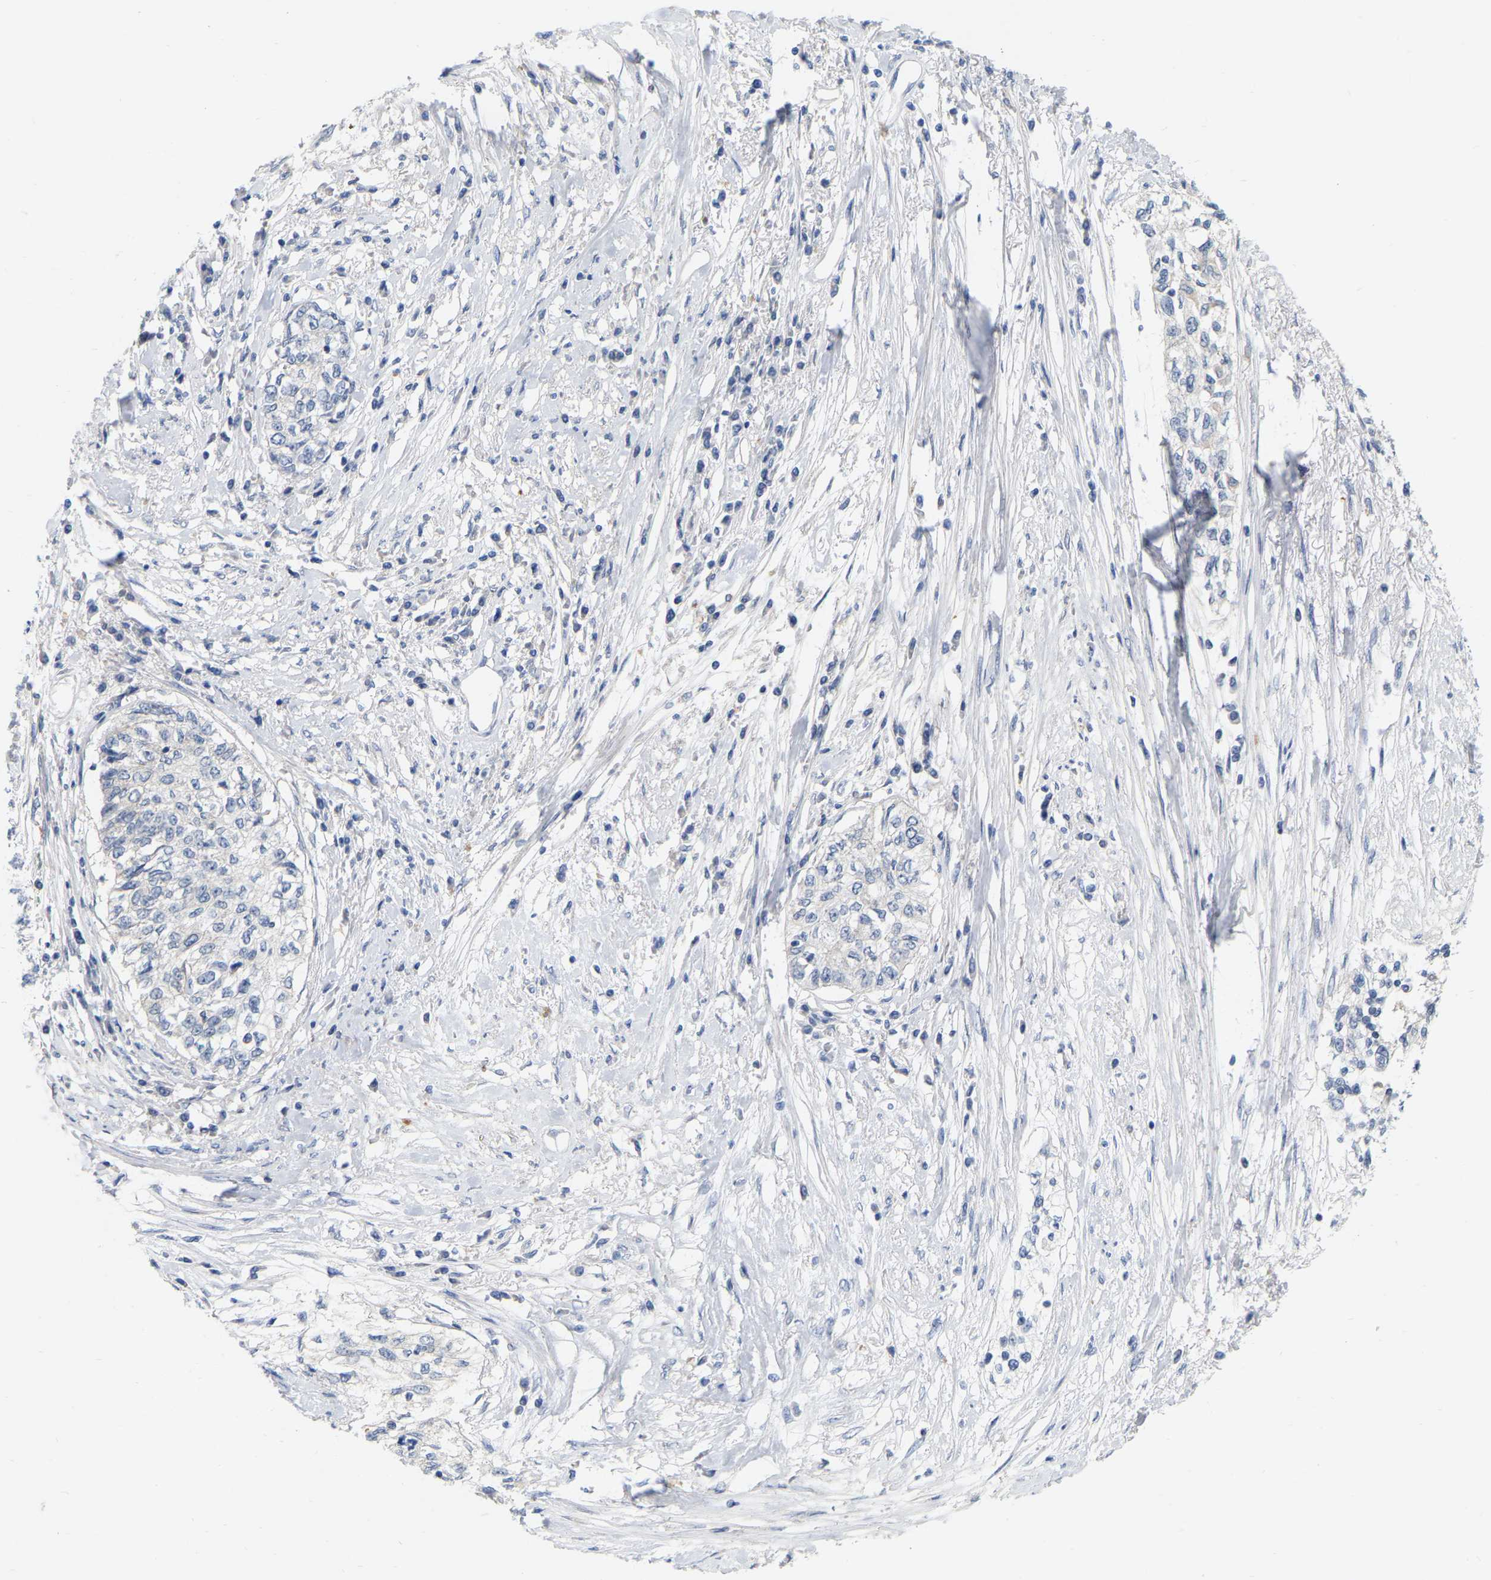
{"staining": {"intensity": "negative", "quantity": "none", "location": "none"}, "tissue": "cervical cancer", "cell_type": "Tumor cells", "image_type": "cancer", "snomed": [{"axis": "morphology", "description": "Squamous cell carcinoma, NOS"}, {"axis": "topography", "description": "Cervix"}], "caption": "This micrograph is of squamous cell carcinoma (cervical) stained with IHC to label a protein in brown with the nuclei are counter-stained blue. There is no positivity in tumor cells.", "gene": "WIPI2", "patient": {"sex": "female", "age": 57}}